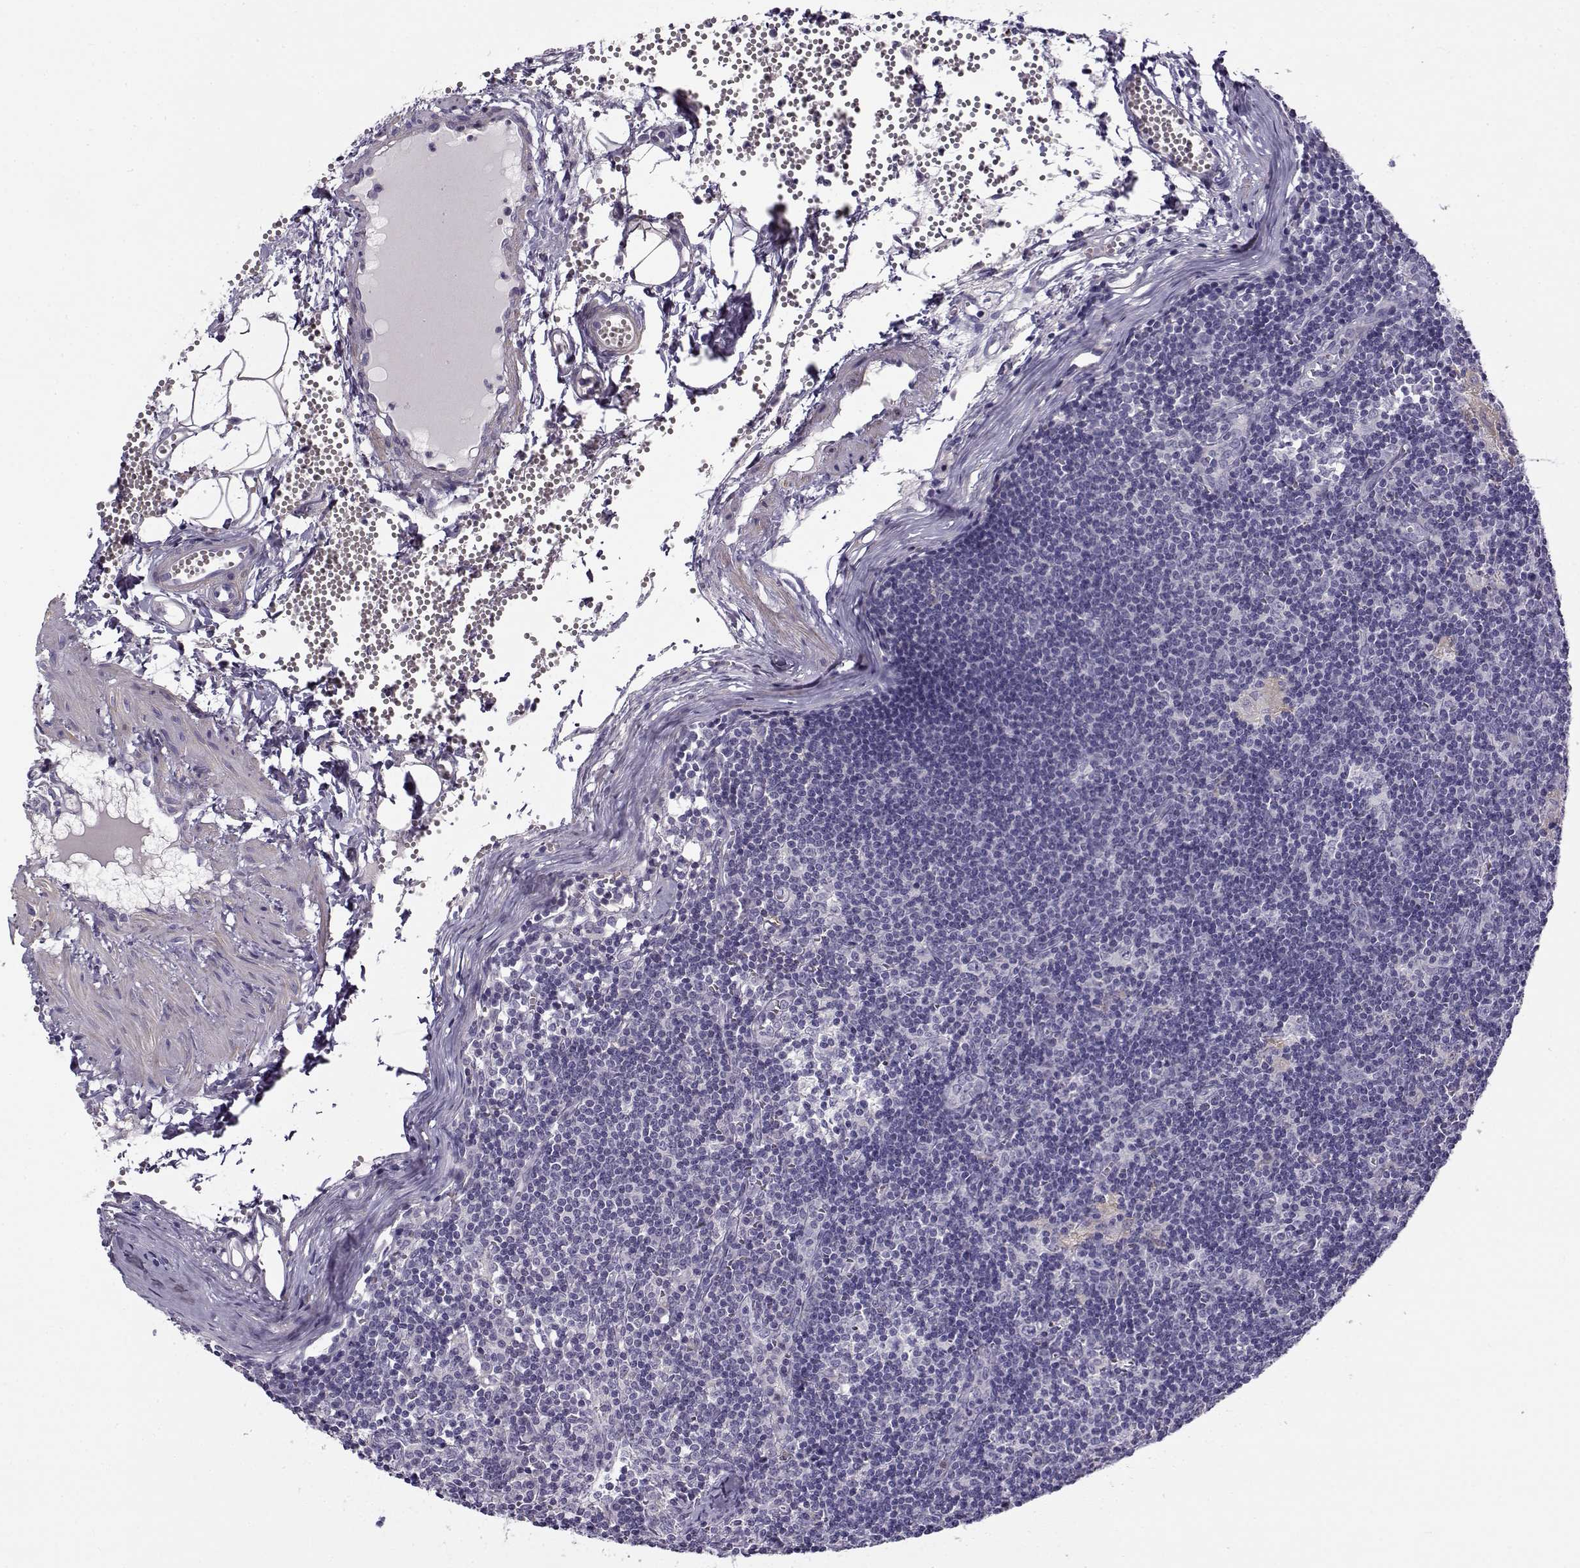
{"staining": {"intensity": "negative", "quantity": "none", "location": "none"}, "tissue": "lymph node", "cell_type": "Germinal center cells", "image_type": "normal", "snomed": [{"axis": "morphology", "description": "Normal tissue, NOS"}, {"axis": "topography", "description": "Lymph node"}], "caption": "Human lymph node stained for a protein using IHC reveals no expression in germinal center cells.", "gene": "UCP3", "patient": {"sex": "female", "age": 52}}